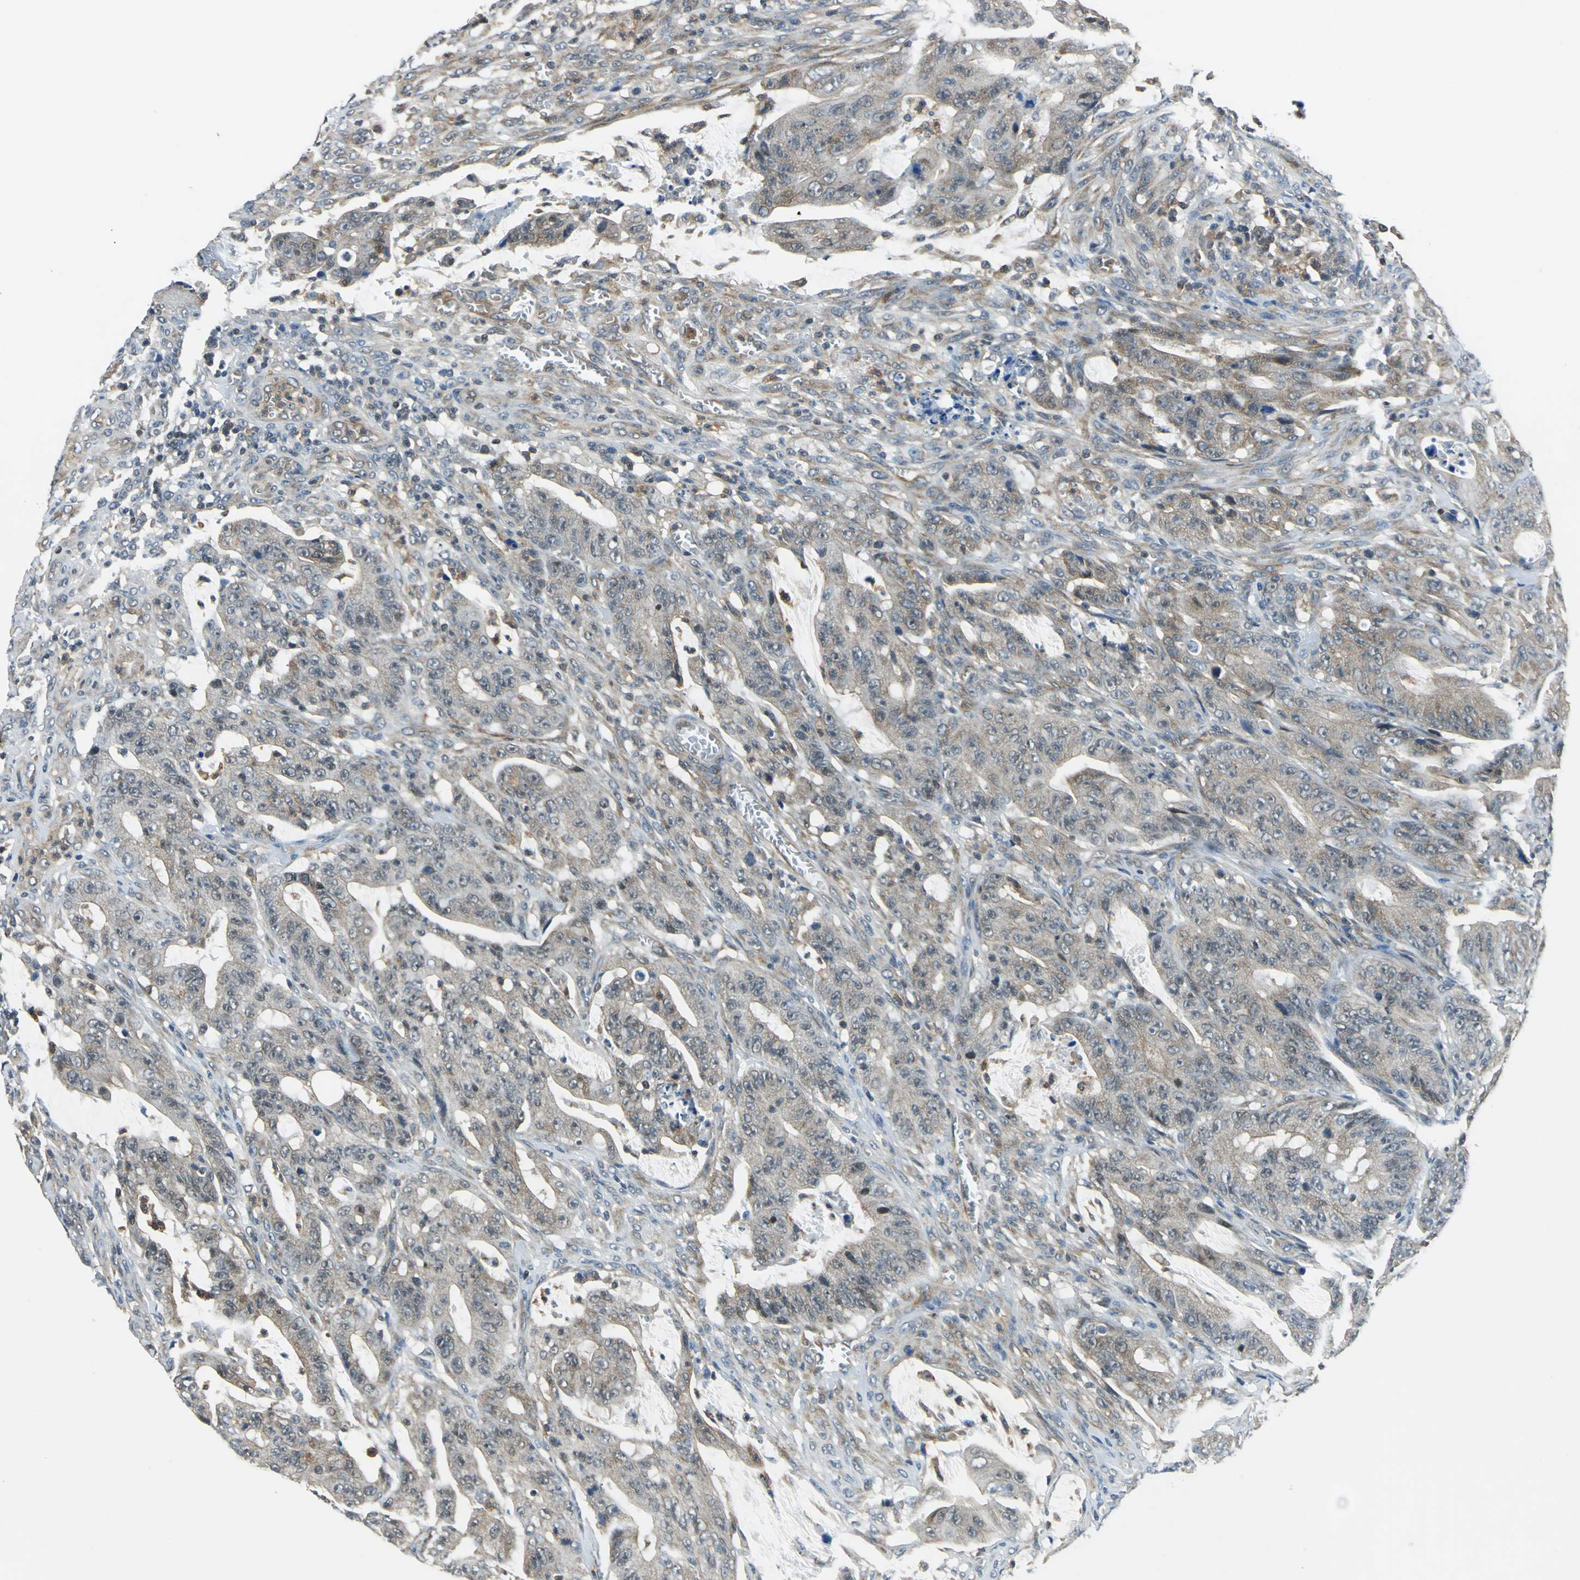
{"staining": {"intensity": "moderate", "quantity": "25%-75%", "location": "cytoplasmic/membranous,nuclear"}, "tissue": "colorectal cancer", "cell_type": "Tumor cells", "image_type": "cancer", "snomed": [{"axis": "morphology", "description": "Adenocarcinoma, NOS"}, {"axis": "topography", "description": "Colon"}], "caption": "Colorectal cancer (adenocarcinoma) tissue shows moderate cytoplasmic/membranous and nuclear positivity in about 25%-75% of tumor cells (Brightfield microscopy of DAB IHC at high magnification).", "gene": "ARPC3", "patient": {"sex": "male", "age": 45}}